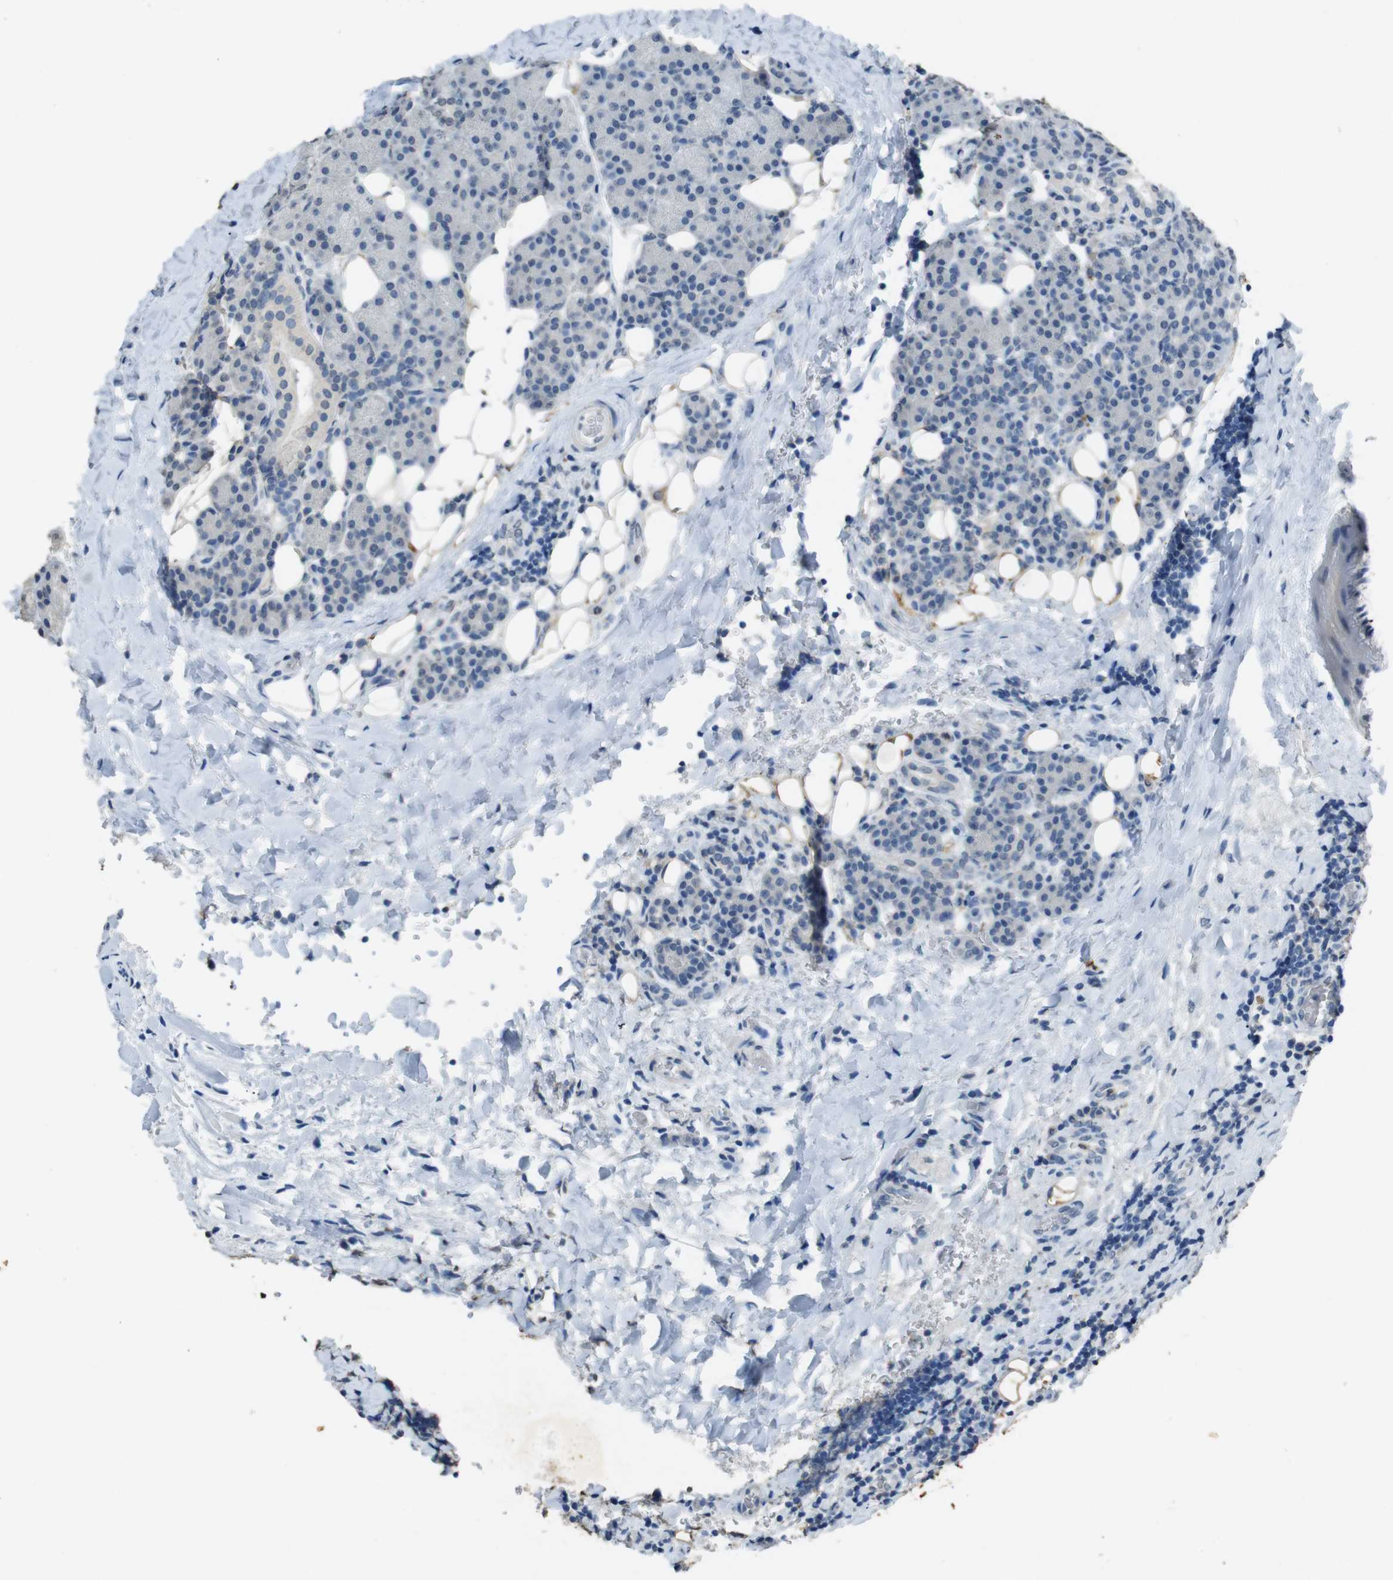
{"staining": {"intensity": "negative", "quantity": "none", "location": "none"}, "tissue": "lymph node", "cell_type": "Germinal center cells", "image_type": "normal", "snomed": [{"axis": "morphology", "description": "Normal tissue, NOS"}, {"axis": "topography", "description": "Lymph node"}], "caption": "Immunohistochemistry (IHC) micrograph of unremarkable human lymph node stained for a protein (brown), which demonstrates no staining in germinal center cells.", "gene": "STBD1", "patient": {"sex": "male", "age": 33}}